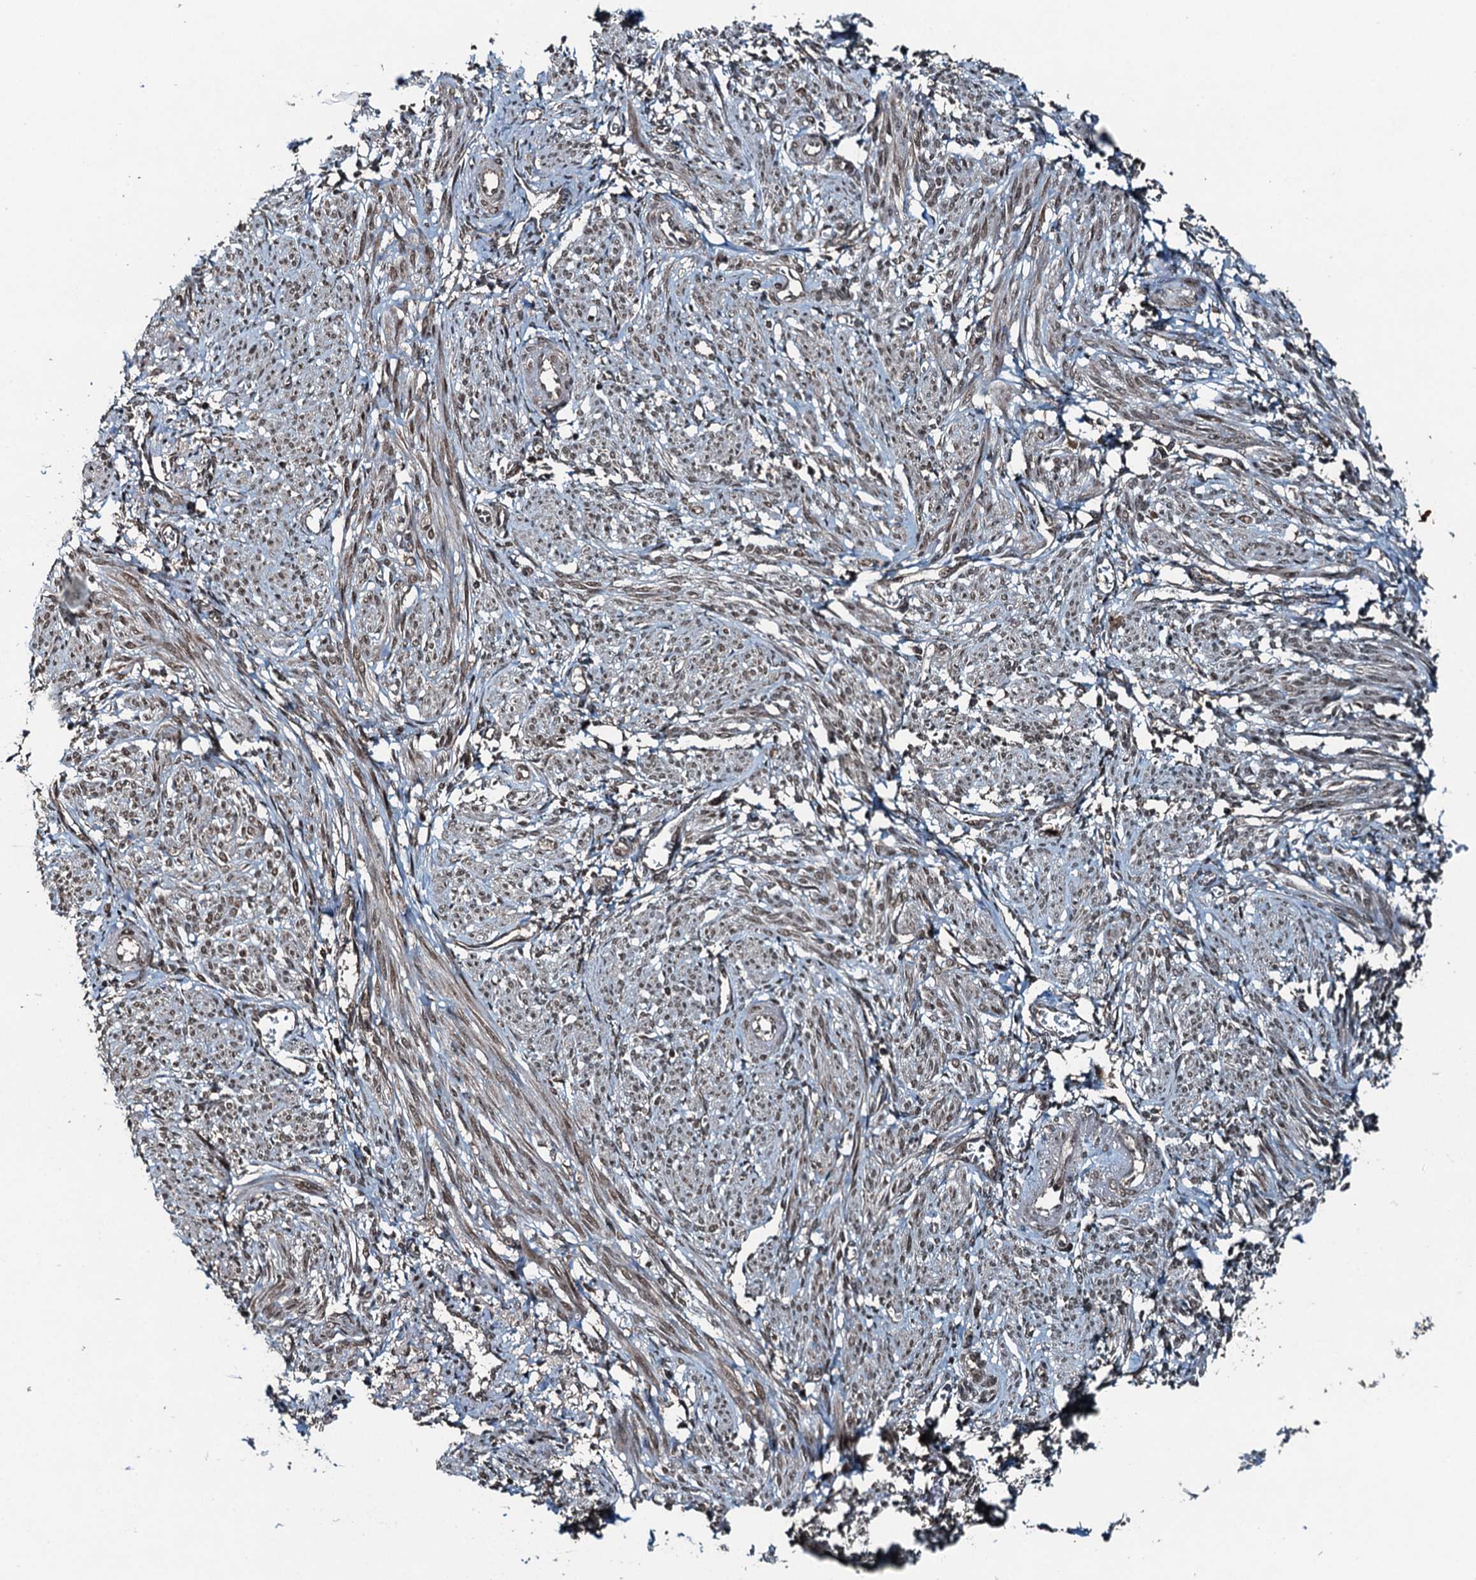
{"staining": {"intensity": "weak", "quantity": "25%-75%", "location": "nuclear"}, "tissue": "smooth muscle", "cell_type": "Smooth muscle cells", "image_type": "normal", "snomed": [{"axis": "morphology", "description": "Normal tissue, NOS"}, {"axis": "topography", "description": "Smooth muscle"}], "caption": "Protein expression analysis of normal human smooth muscle reveals weak nuclear expression in approximately 25%-75% of smooth muscle cells.", "gene": "UBXN6", "patient": {"sex": "female", "age": 39}}